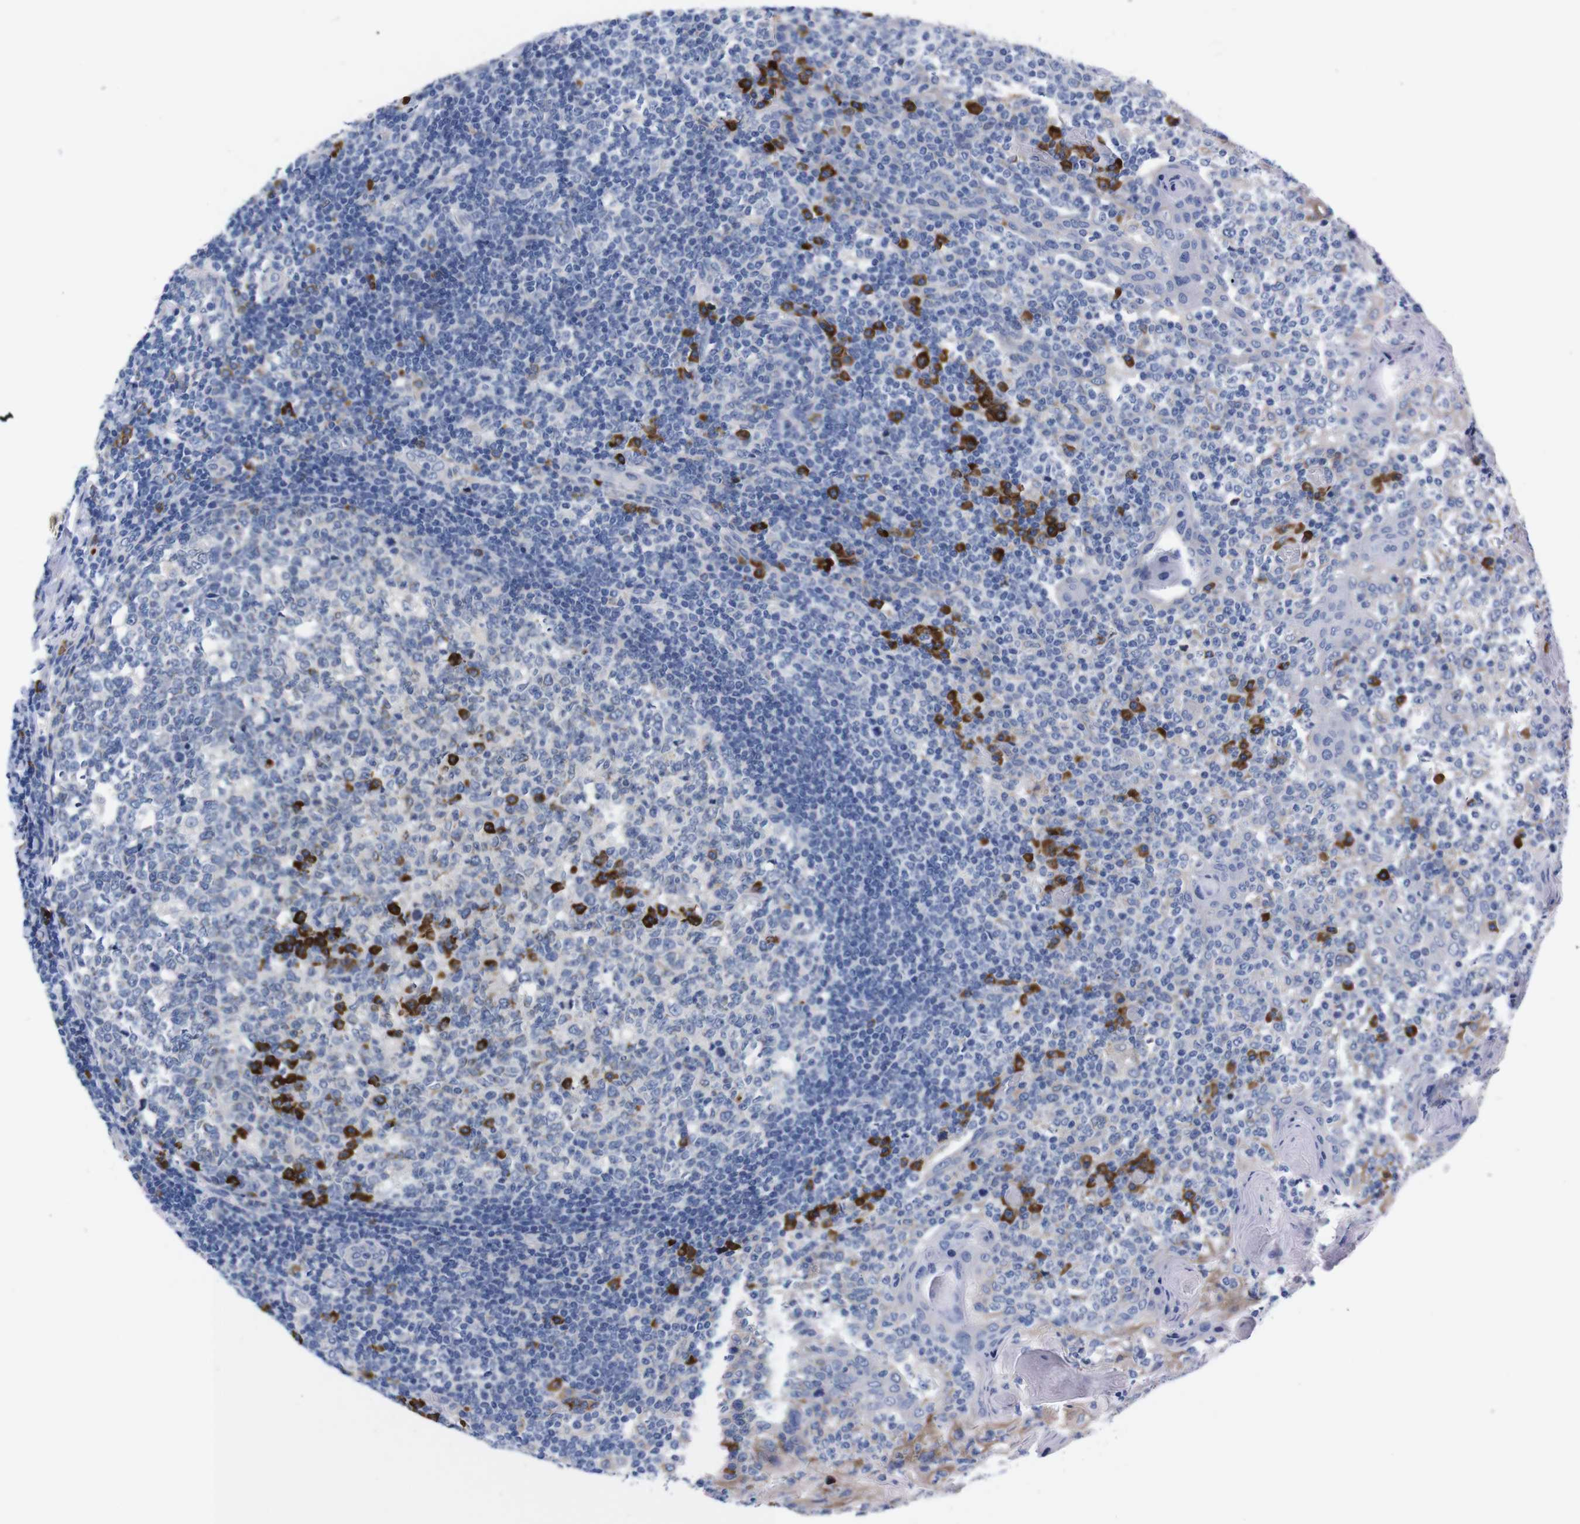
{"staining": {"intensity": "strong", "quantity": "<25%", "location": "cytoplasmic/membranous"}, "tissue": "tonsil", "cell_type": "Germinal center cells", "image_type": "normal", "snomed": [{"axis": "morphology", "description": "Normal tissue, NOS"}, {"axis": "topography", "description": "Tonsil"}], "caption": "IHC (DAB) staining of benign tonsil demonstrates strong cytoplasmic/membranous protein staining in approximately <25% of germinal center cells.", "gene": "NEBL", "patient": {"sex": "female", "age": 19}}